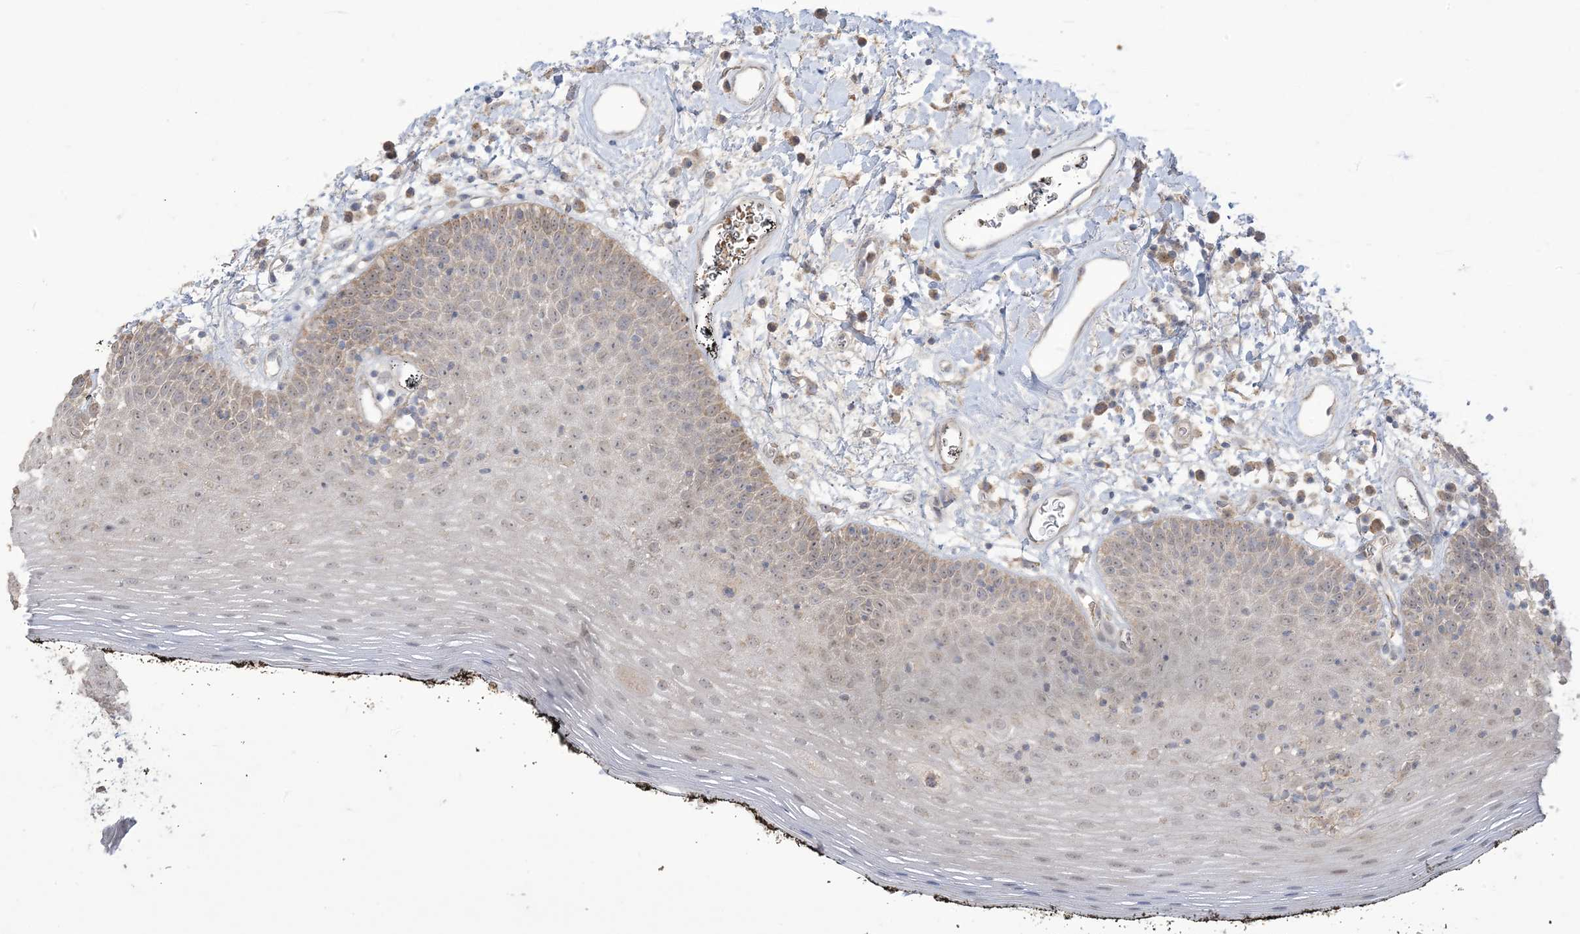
{"staining": {"intensity": "negative", "quantity": "none", "location": "none"}, "tissue": "oral mucosa", "cell_type": "Squamous epithelial cells", "image_type": "normal", "snomed": [{"axis": "morphology", "description": "Normal tissue, NOS"}, {"axis": "topography", "description": "Oral tissue"}], "caption": "The photomicrograph reveals no significant expression in squamous epithelial cells of oral mucosa. (DAB IHC visualized using brightfield microscopy, high magnification).", "gene": "KLHL18", "patient": {"sex": "male", "age": 74}}